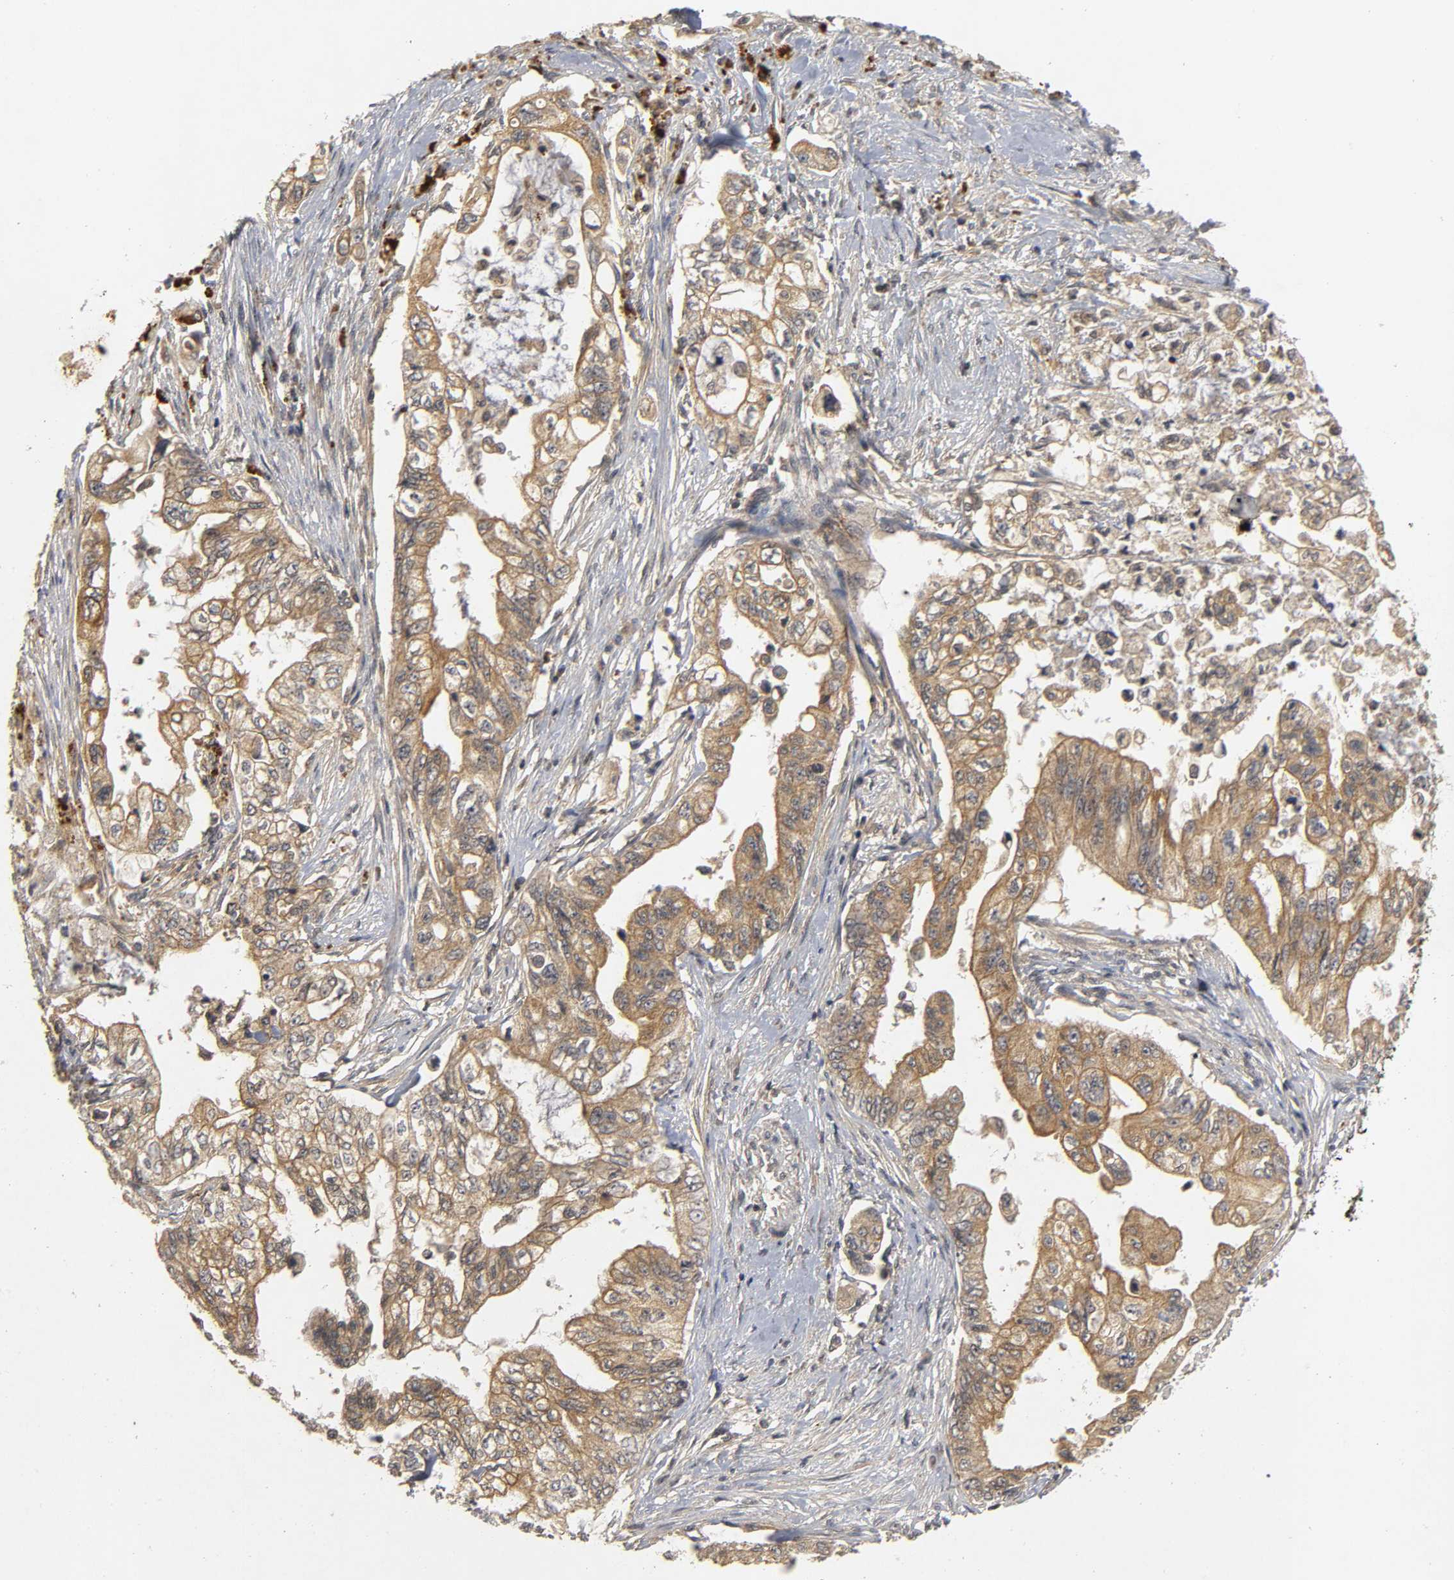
{"staining": {"intensity": "moderate", "quantity": ">75%", "location": "cytoplasmic/membranous"}, "tissue": "pancreatic cancer", "cell_type": "Tumor cells", "image_type": "cancer", "snomed": [{"axis": "morphology", "description": "Normal tissue, NOS"}, {"axis": "topography", "description": "Pancreas"}], "caption": "The micrograph exhibits staining of pancreatic cancer, revealing moderate cytoplasmic/membranous protein expression (brown color) within tumor cells. (brown staining indicates protein expression, while blue staining denotes nuclei).", "gene": "TRAF6", "patient": {"sex": "male", "age": 42}}